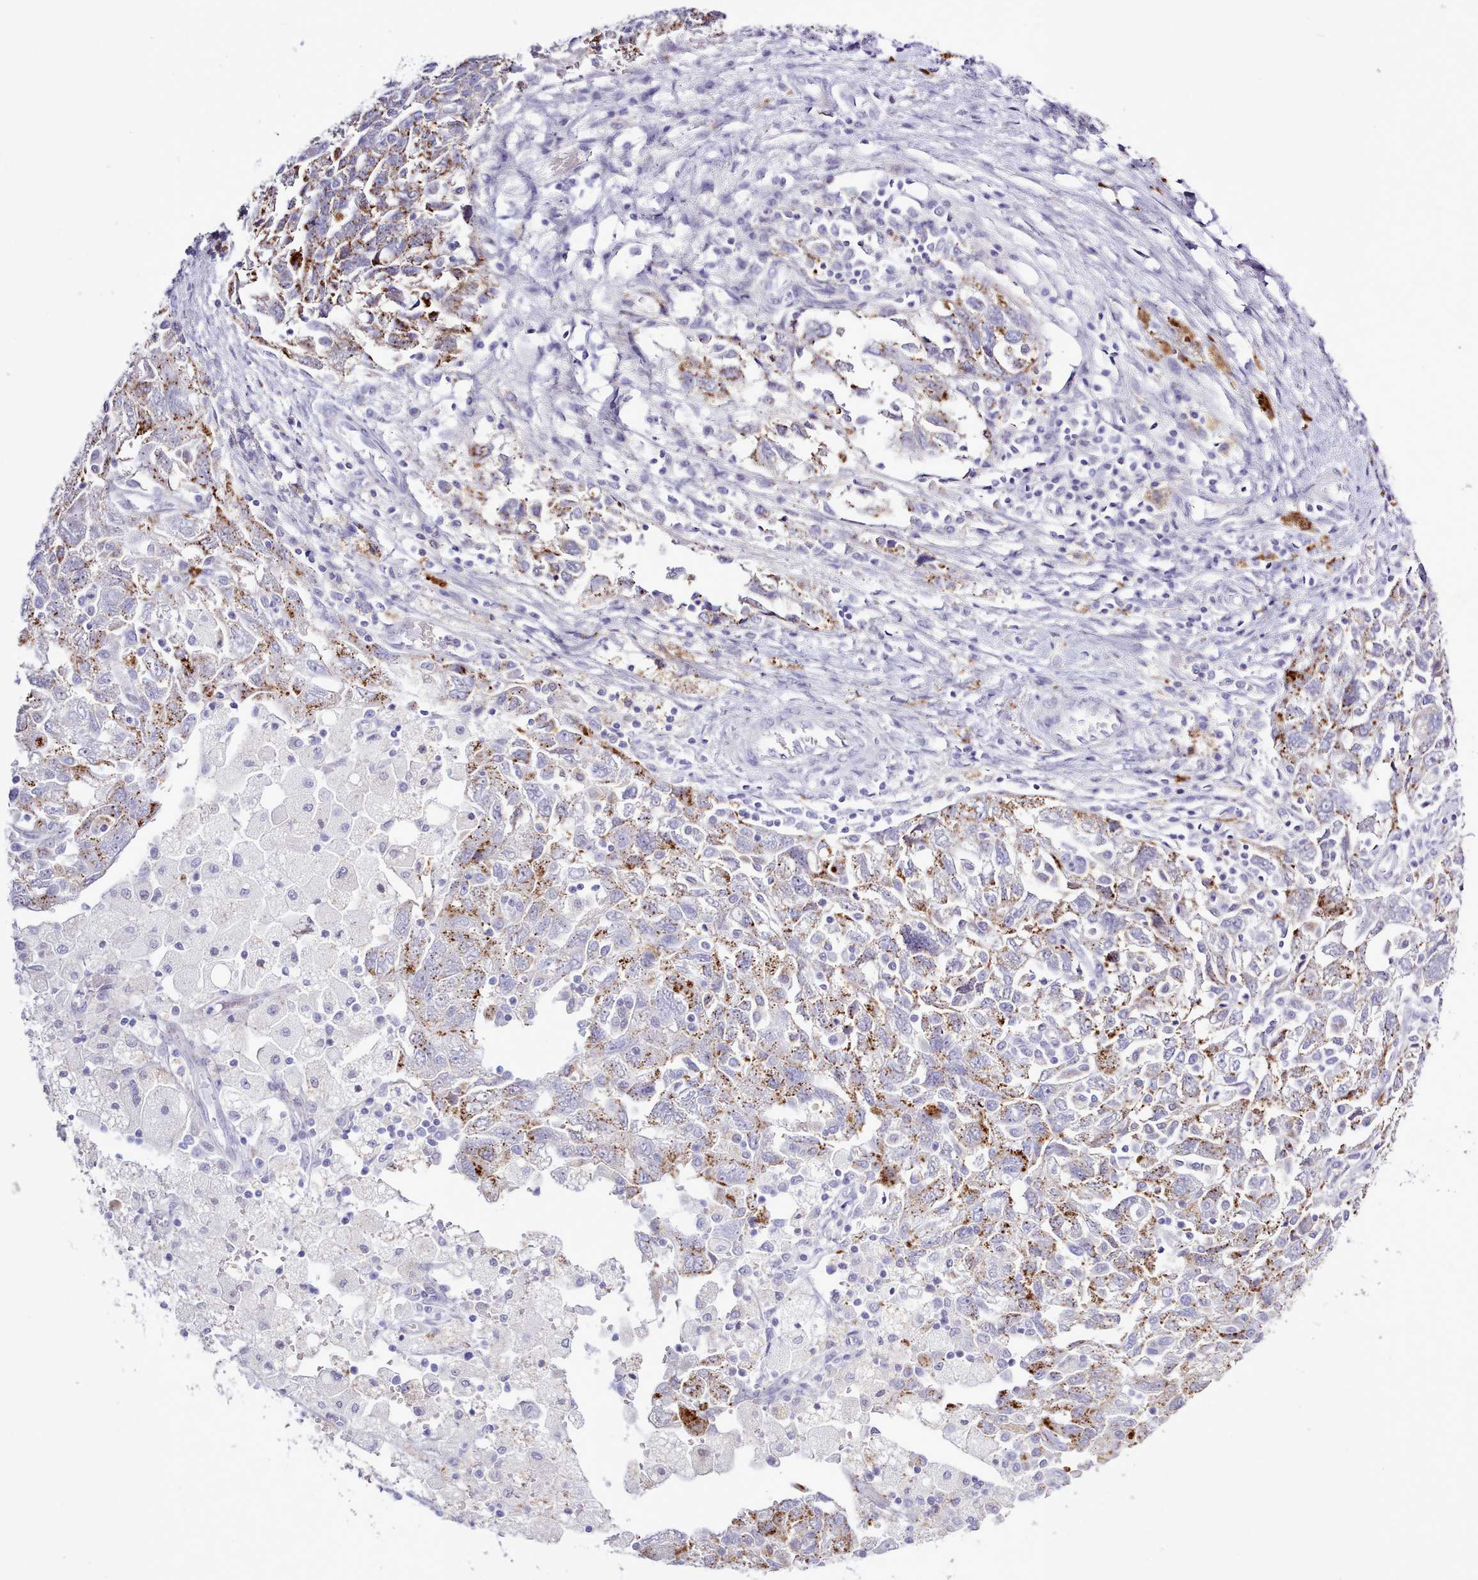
{"staining": {"intensity": "moderate", "quantity": ">75%", "location": "cytoplasmic/membranous"}, "tissue": "ovarian cancer", "cell_type": "Tumor cells", "image_type": "cancer", "snomed": [{"axis": "morphology", "description": "Carcinoma, NOS"}, {"axis": "morphology", "description": "Cystadenocarcinoma, serous, NOS"}, {"axis": "topography", "description": "Ovary"}], "caption": "Brown immunohistochemical staining in ovarian cancer shows moderate cytoplasmic/membranous expression in approximately >75% of tumor cells. (Stains: DAB (3,3'-diaminobenzidine) in brown, nuclei in blue, Microscopy: brightfield microscopy at high magnification).", "gene": "SRD5A1", "patient": {"sex": "female", "age": 69}}